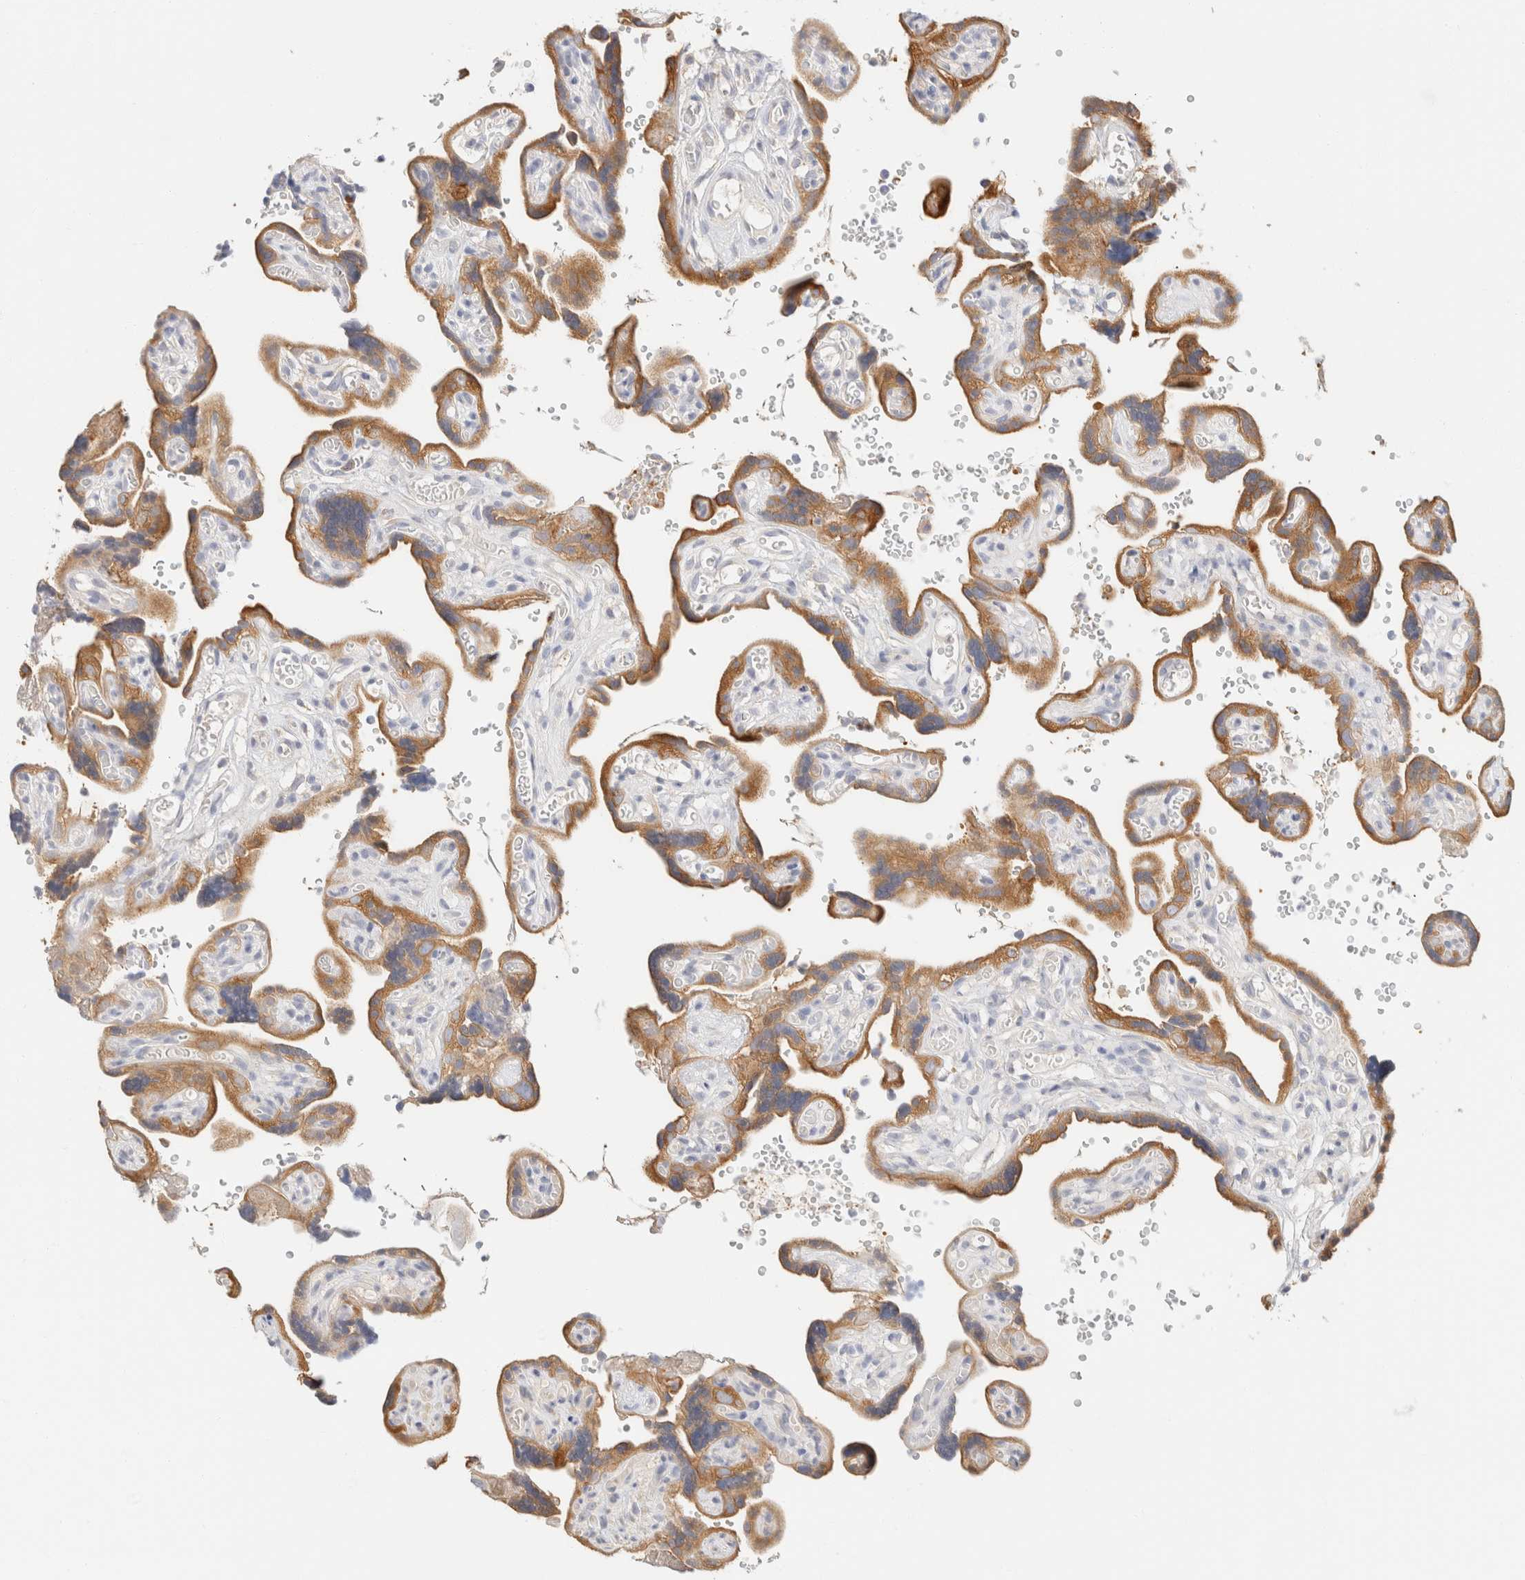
{"staining": {"intensity": "strong", "quantity": ">75%", "location": "cytoplasmic/membranous"}, "tissue": "placenta", "cell_type": "Trophoblastic cells", "image_type": "normal", "snomed": [{"axis": "morphology", "description": "Normal tissue, NOS"}, {"axis": "topography", "description": "Placenta"}], "caption": "Placenta stained with a brown dye reveals strong cytoplasmic/membranous positive expression in approximately >75% of trophoblastic cells.", "gene": "SH3GLB2", "patient": {"sex": "female", "age": 30}}